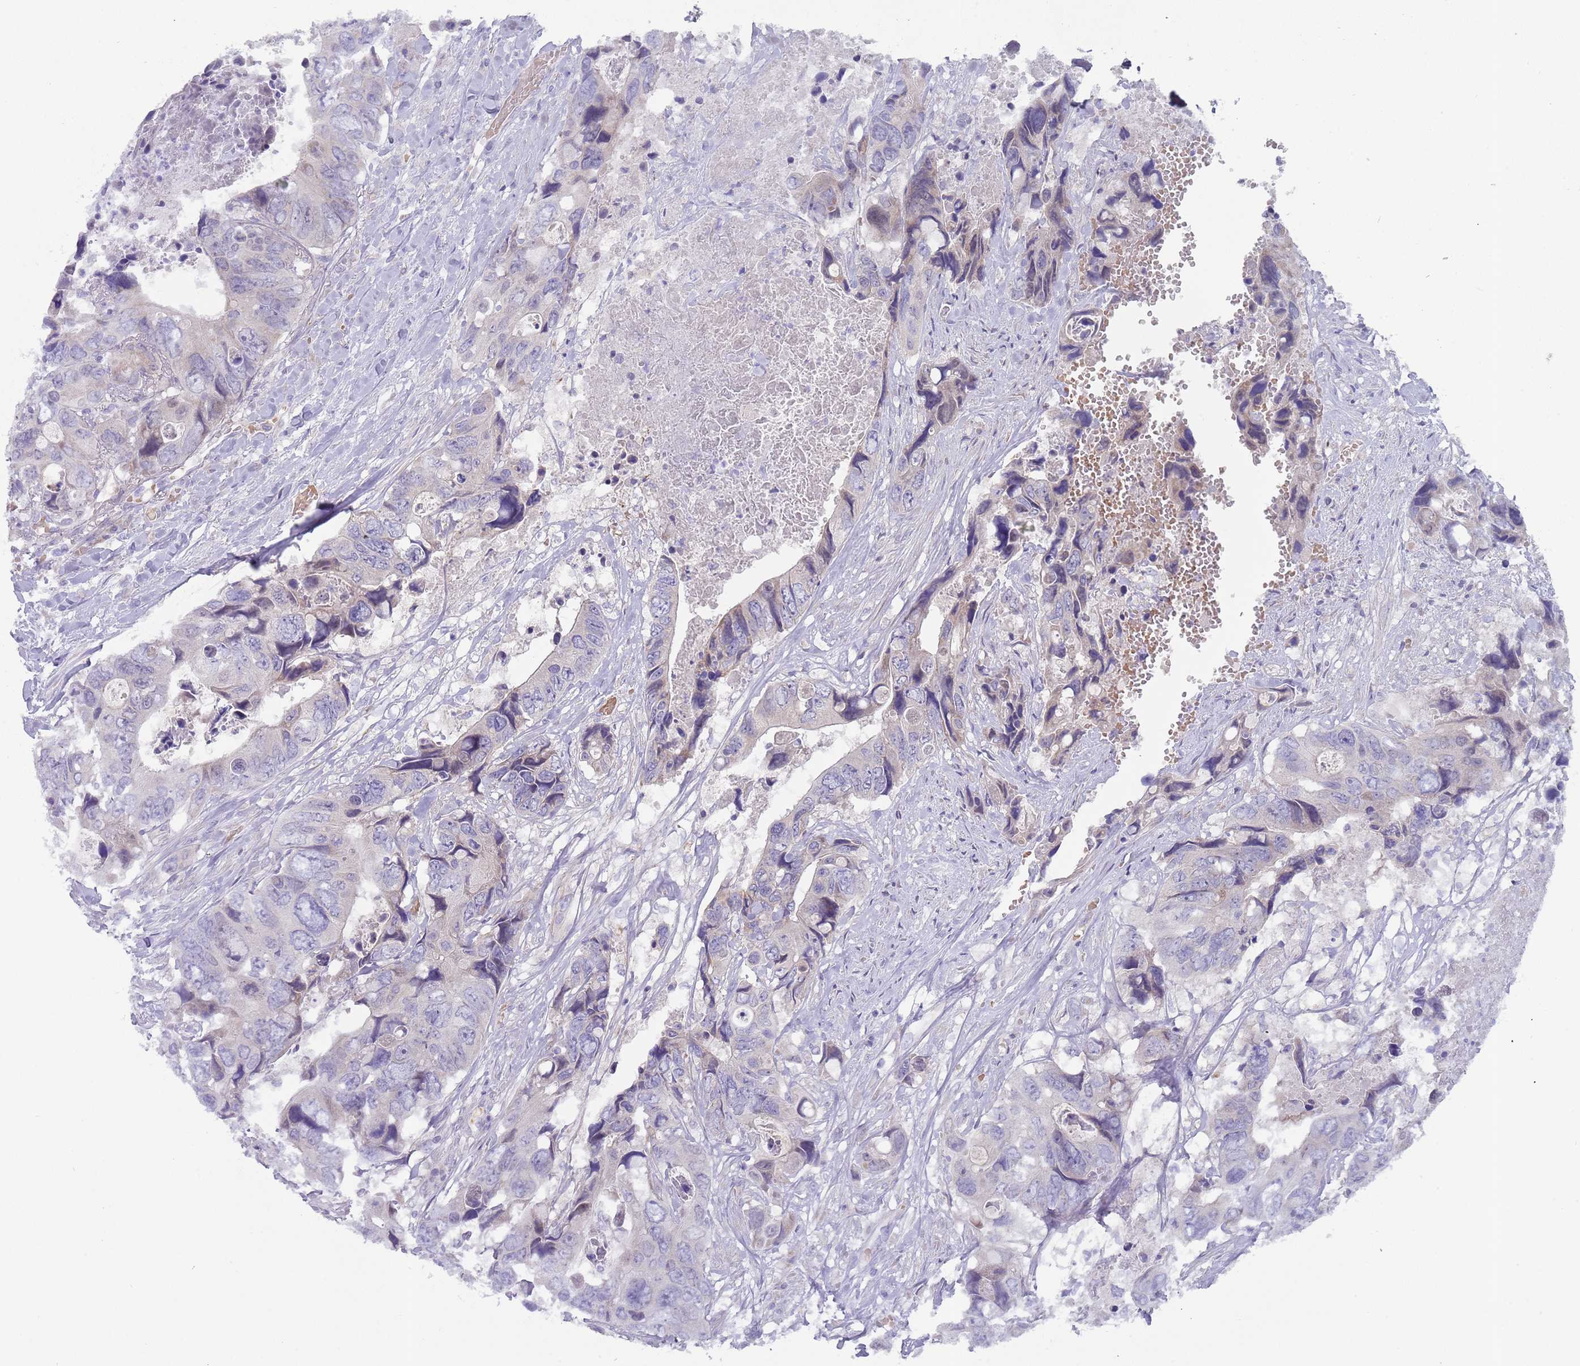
{"staining": {"intensity": "negative", "quantity": "none", "location": "none"}, "tissue": "colorectal cancer", "cell_type": "Tumor cells", "image_type": "cancer", "snomed": [{"axis": "morphology", "description": "Adenocarcinoma, NOS"}, {"axis": "topography", "description": "Rectum"}], "caption": "Tumor cells are negative for brown protein staining in colorectal adenocarcinoma.", "gene": "PRAC1", "patient": {"sex": "male", "age": 57}}